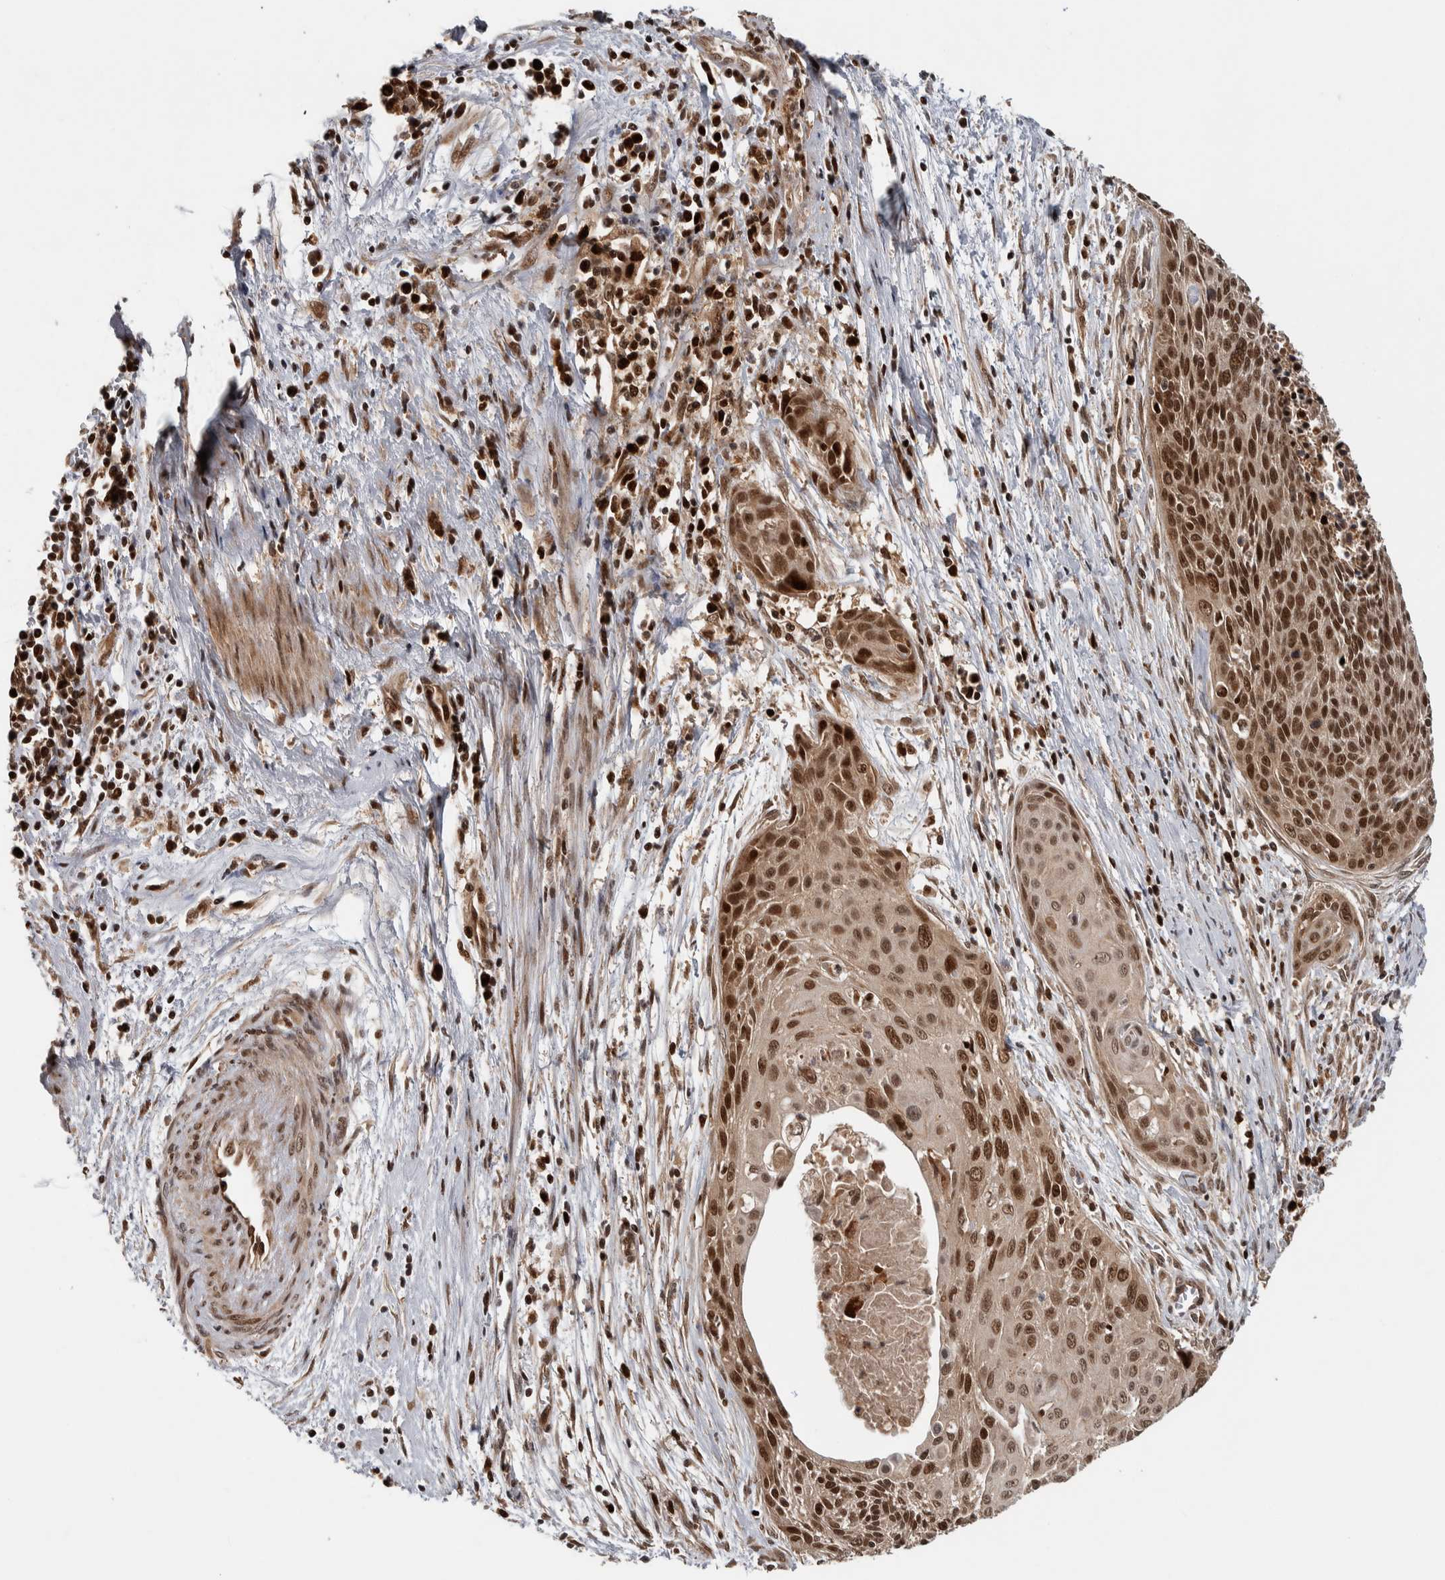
{"staining": {"intensity": "strong", "quantity": ">75%", "location": "nuclear"}, "tissue": "cervical cancer", "cell_type": "Tumor cells", "image_type": "cancer", "snomed": [{"axis": "morphology", "description": "Squamous cell carcinoma, NOS"}, {"axis": "topography", "description": "Cervix"}], "caption": "Approximately >75% of tumor cells in squamous cell carcinoma (cervical) display strong nuclear protein staining as visualized by brown immunohistochemical staining.", "gene": "RPS6KA4", "patient": {"sex": "female", "age": 55}}